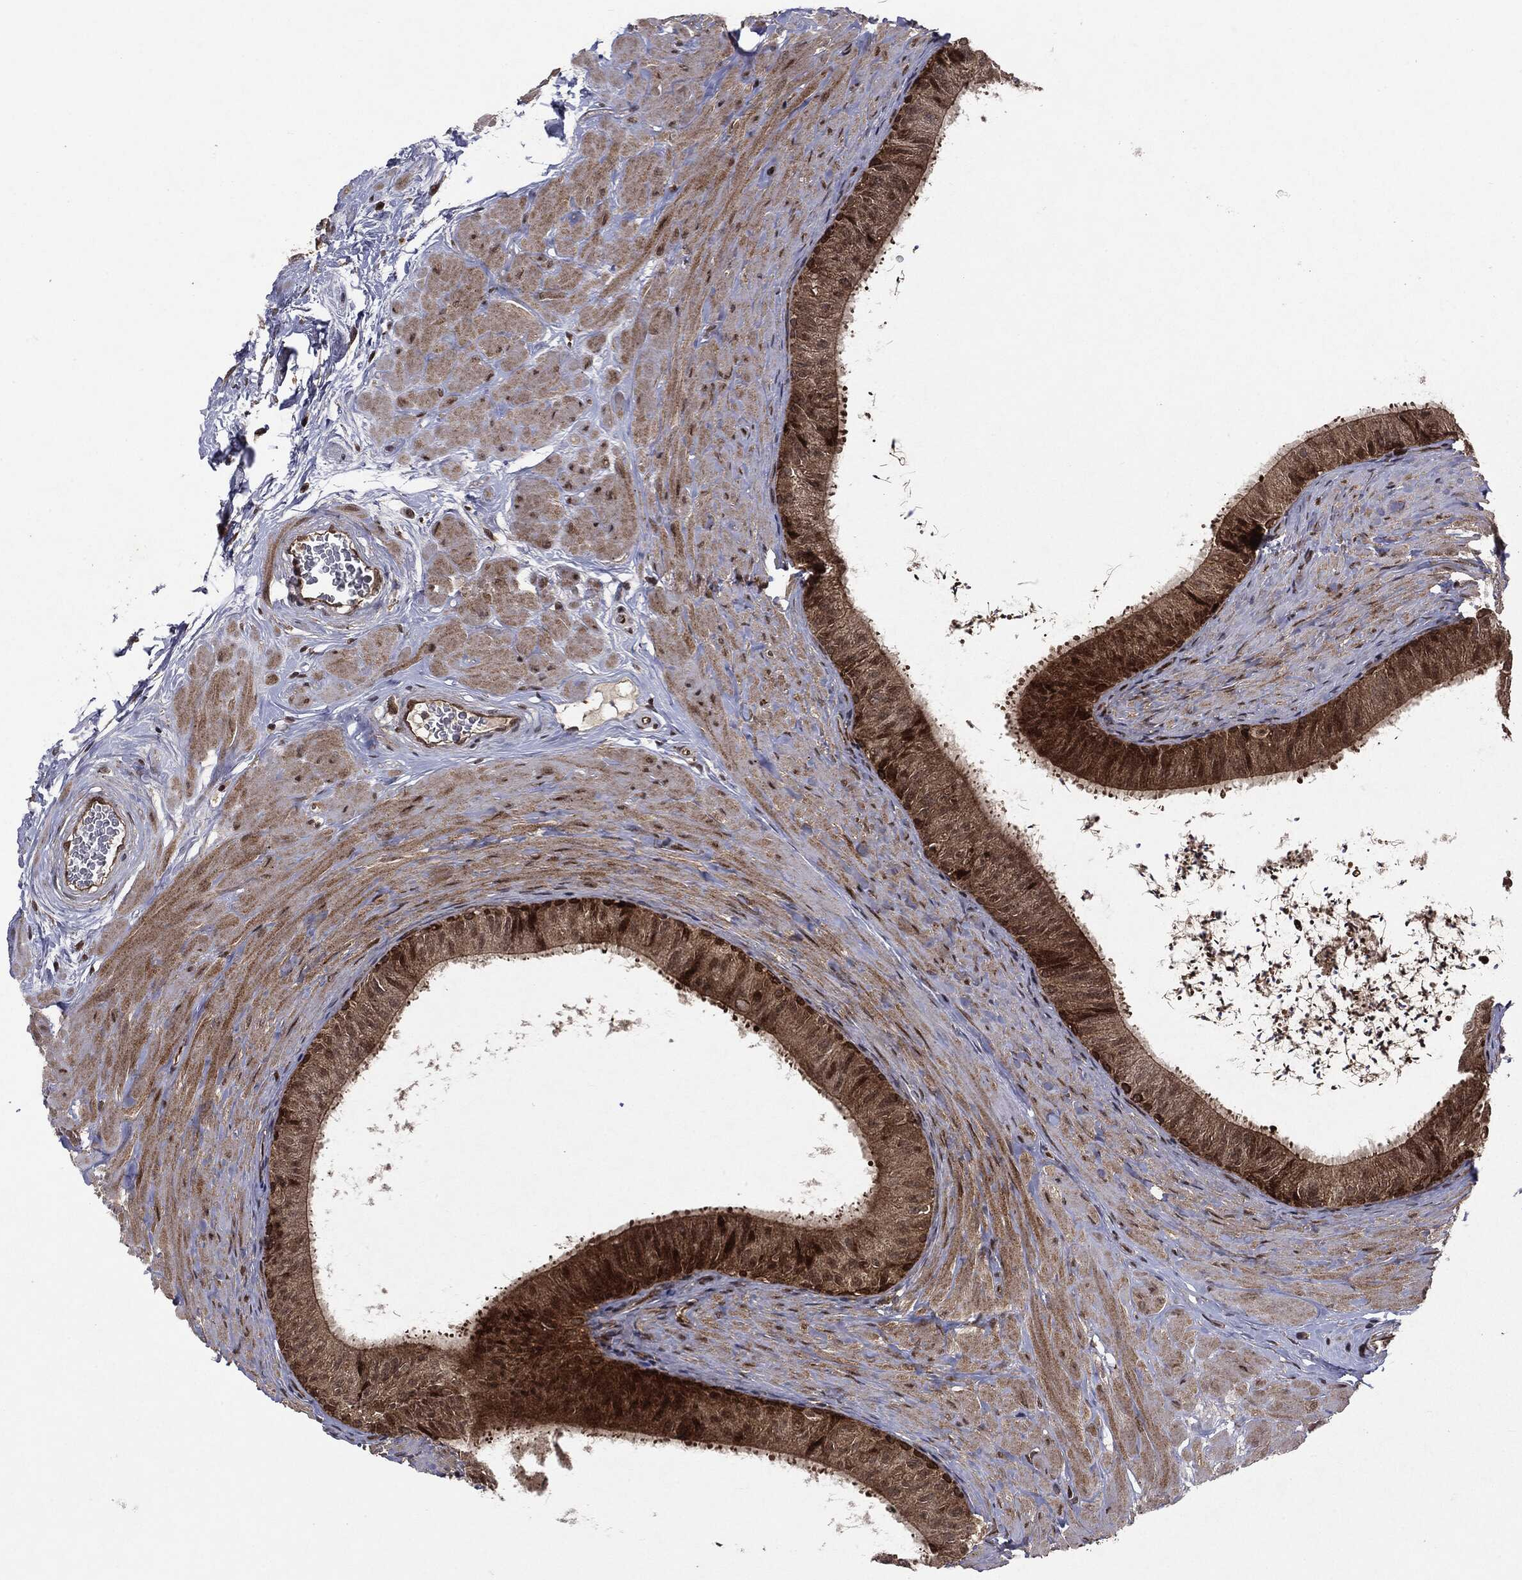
{"staining": {"intensity": "strong", "quantity": ">75%", "location": "cytoplasmic/membranous"}, "tissue": "epididymis", "cell_type": "Glandular cells", "image_type": "normal", "snomed": [{"axis": "morphology", "description": "Normal tissue, NOS"}, {"axis": "topography", "description": "Epididymis"}], "caption": "IHC histopathology image of unremarkable epididymis stained for a protein (brown), which exhibits high levels of strong cytoplasmic/membranous expression in about >75% of glandular cells.", "gene": "OTUB1", "patient": {"sex": "male", "age": 34}}